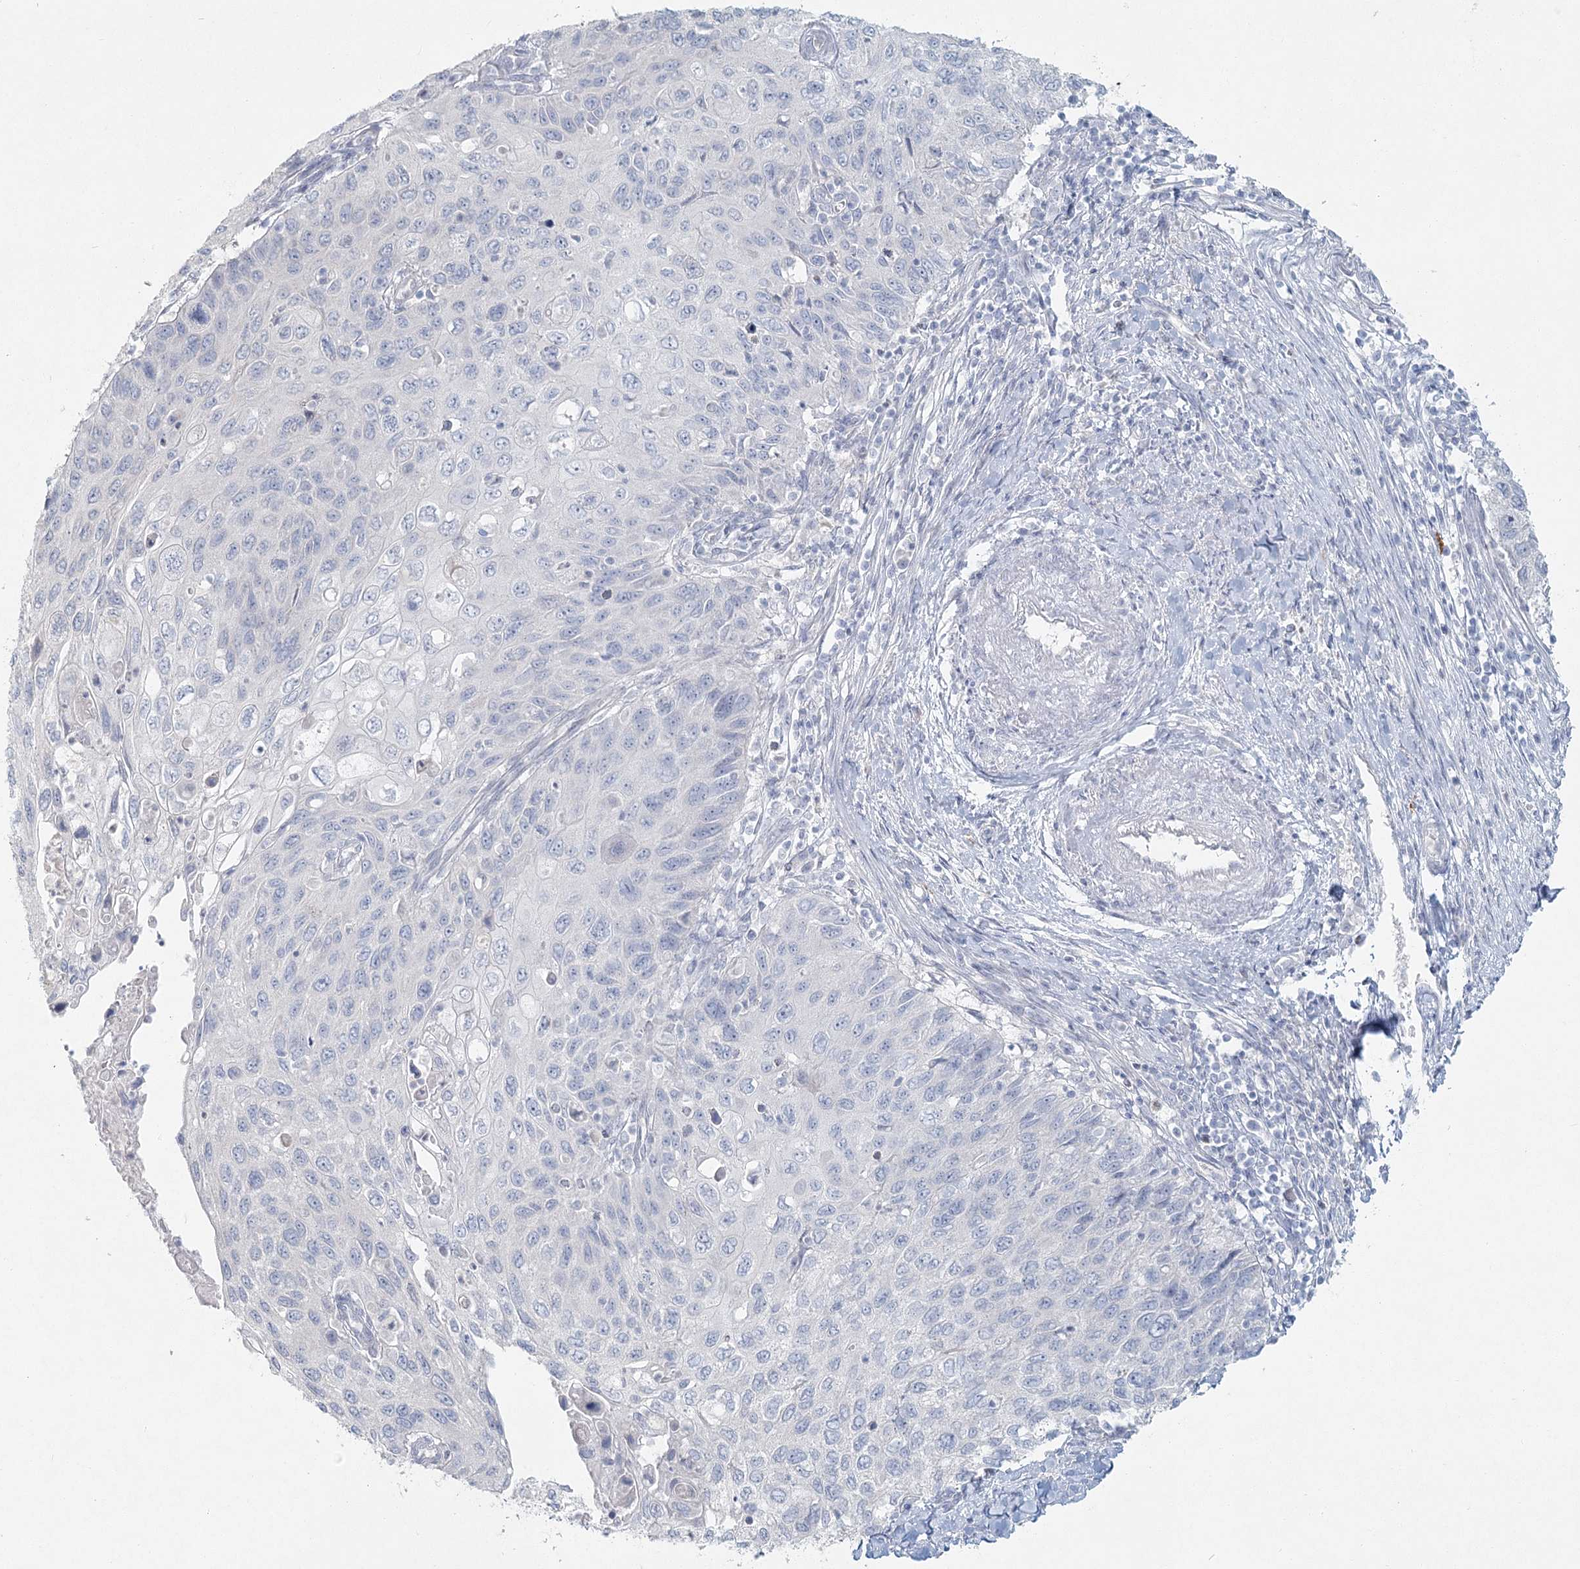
{"staining": {"intensity": "negative", "quantity": "none", "location": "none"}, "tissue": "cervical cancer", "cell_type": "Tumor cells", "image_type": "cancer", "snomed": [{"axis": "morphology", "description": "Squamous cell carcinoma, NOS"}, {"axis": "topography", "description": "Cervix"}], "caption": "The immunohistochemistry (IHC) micrograph has no significant positivity in tumor cells of cervical cancer (squamous cell carcinoma) tissue.", "gene": "LRP2BP", "patient": {"sex": "female", "age": 70}}